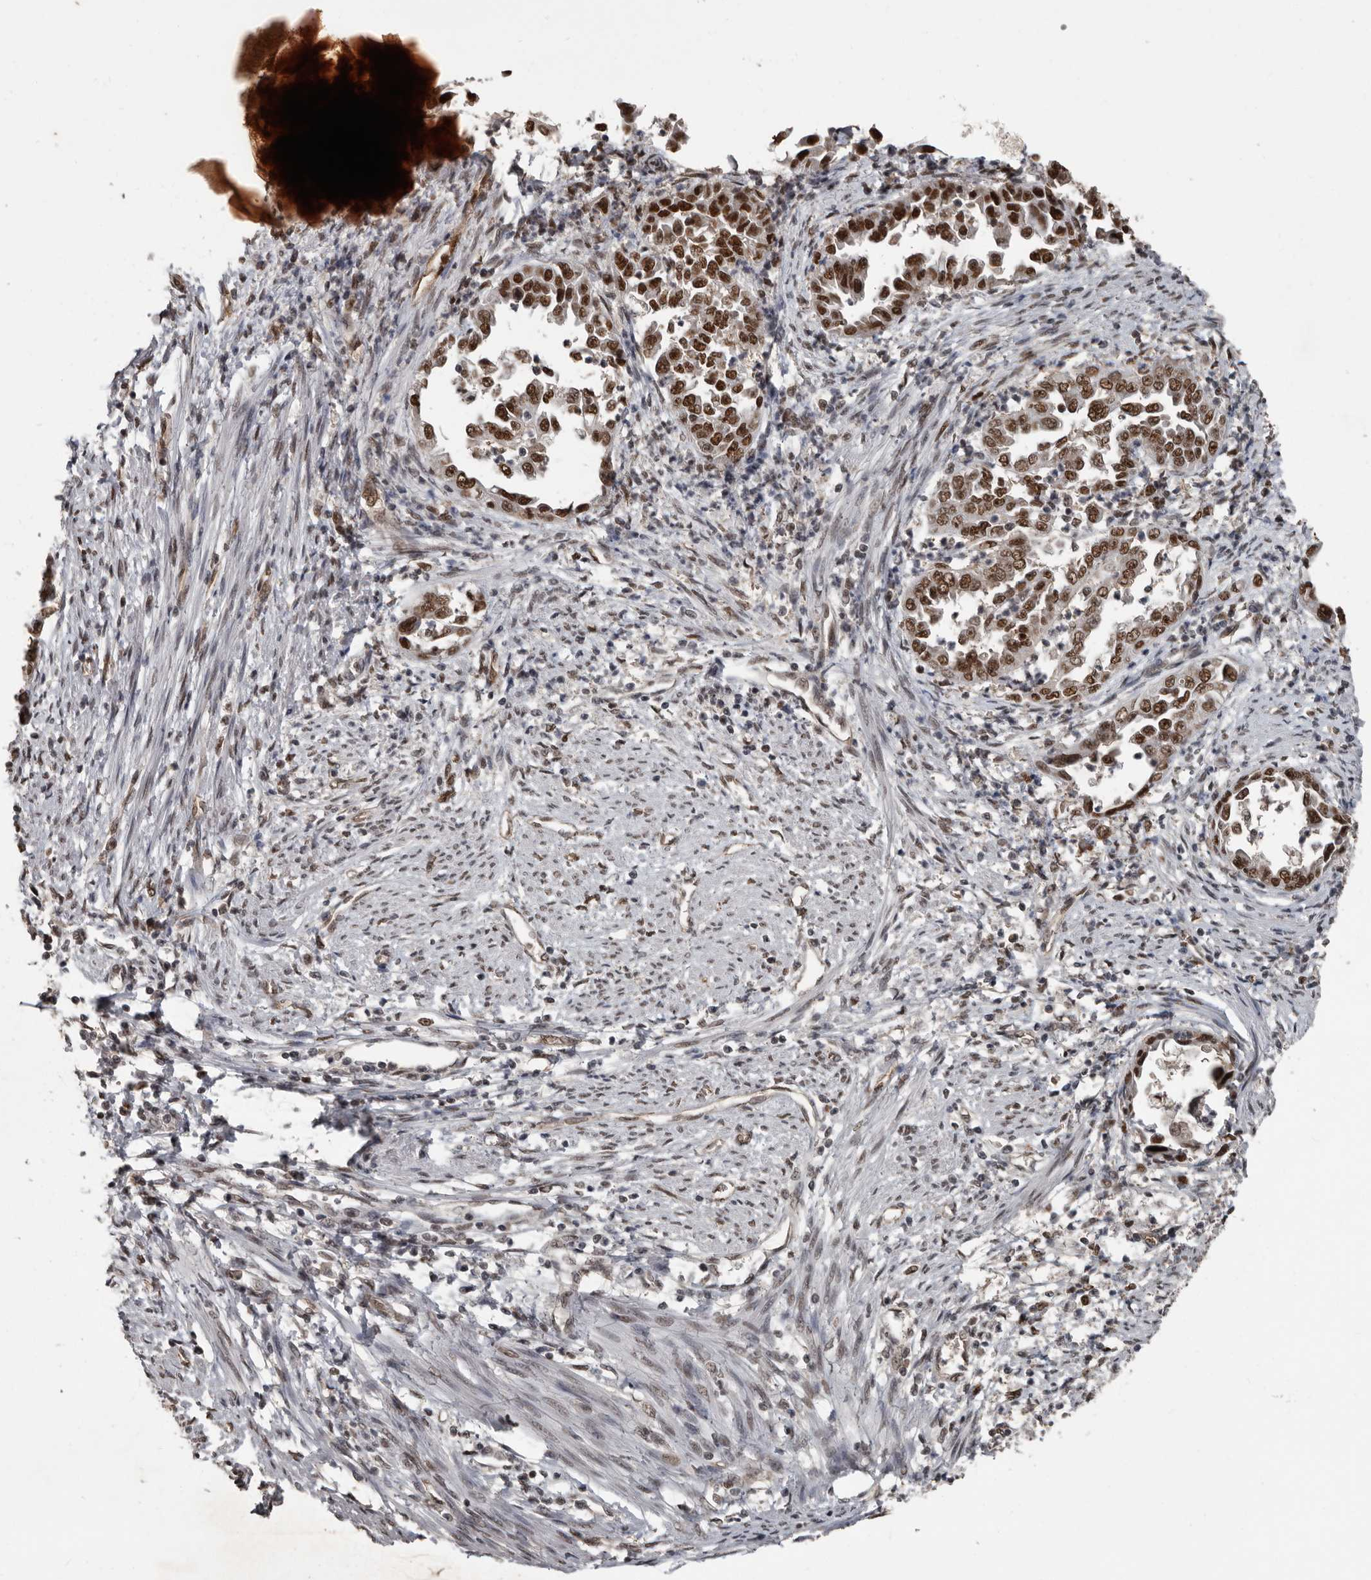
{"staining": {"intensity": "strong", "quantity": ">75%", "location": "nuclear"}, "tissue": "endometrial cancer", "cell_type": "Tumor cells", "image_type": "cancer", "snomed": [{"axis": "morphology", "description": "Adenocarcinoma, NOS"}, {"axis": "topography", "description": "Endometrium"}], "caption": "An immunohistochemistry histopathology image of neoplastic tissue is shown. Protein staining in brown labels strong nuclear positivity in adenocarcinoma (endometrial) within tumor cells.", "gene": "CHD1L", "patient": {"sex": "female", "age": 85}}